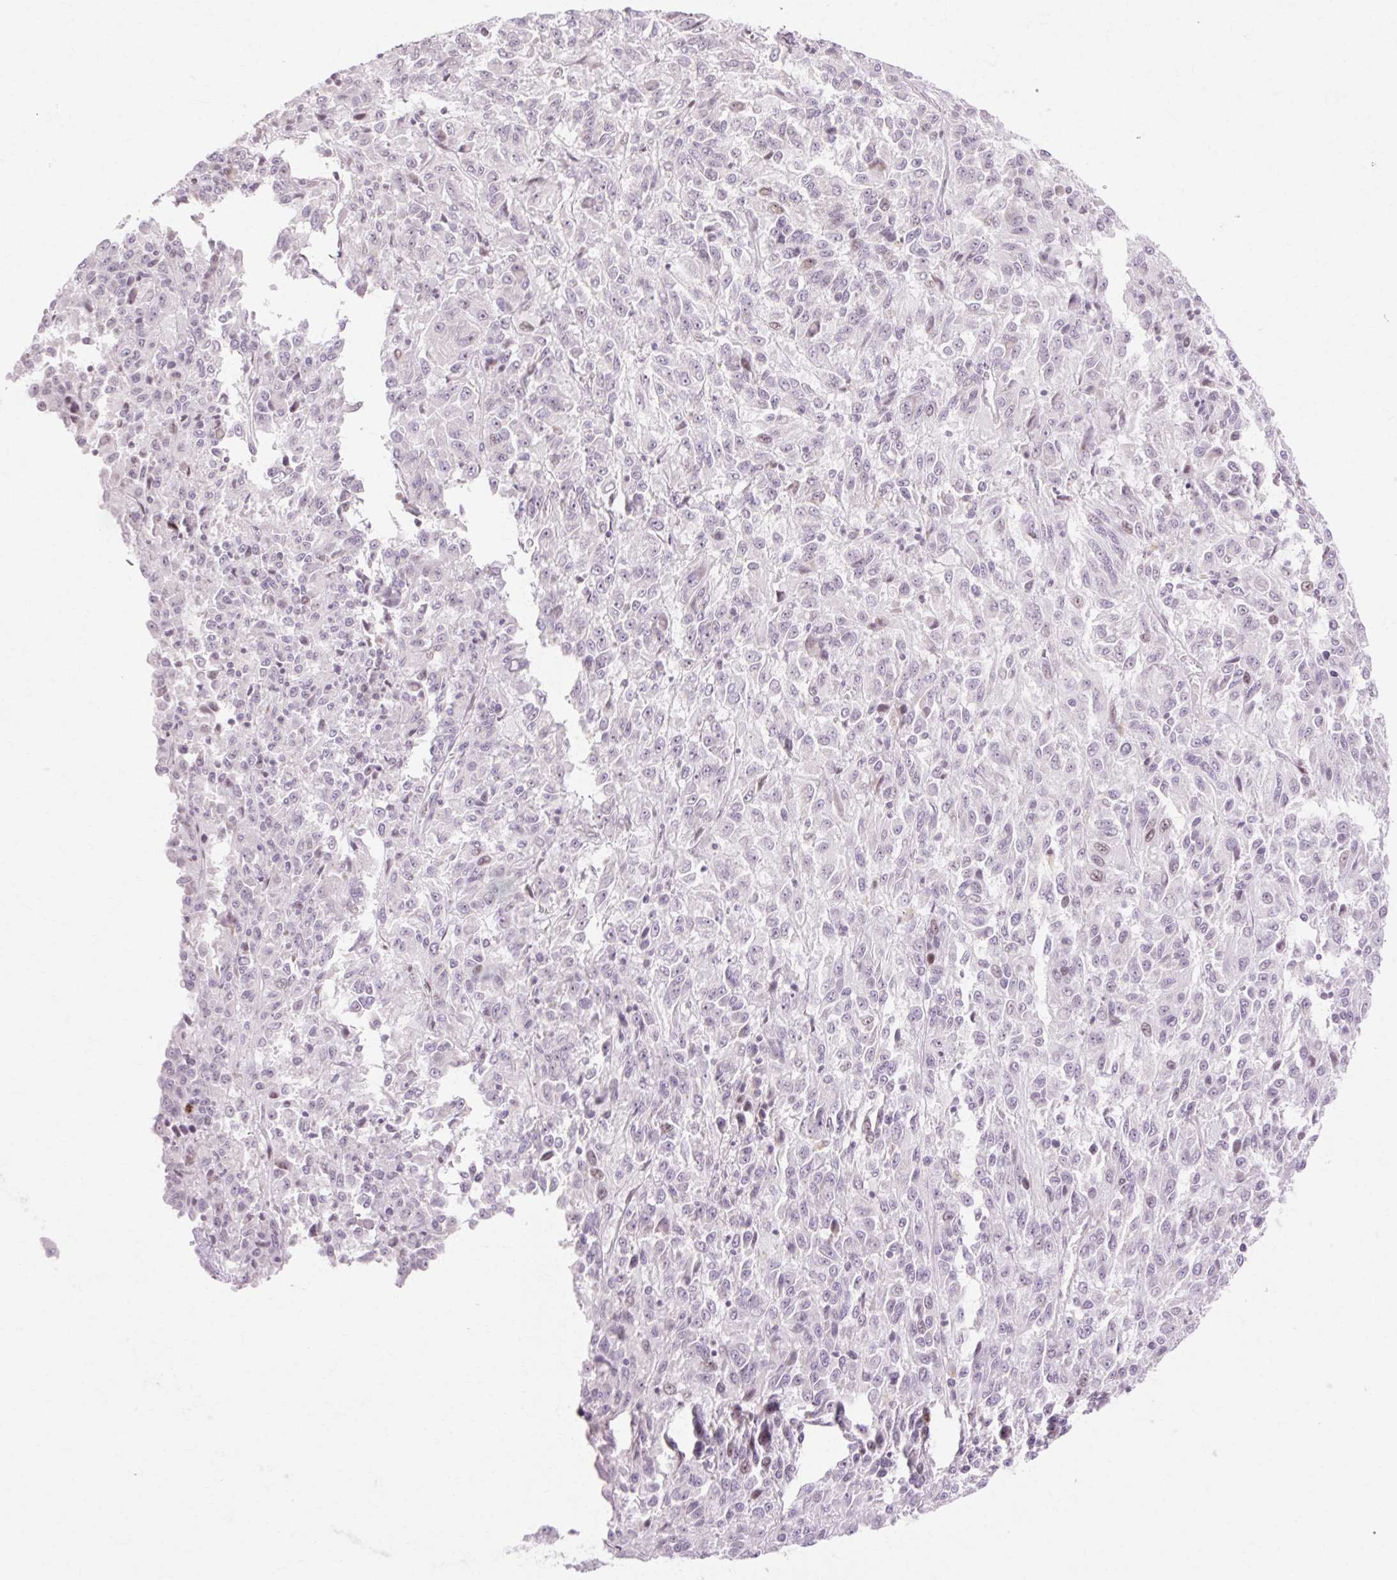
{"staining": {"intensity": "weak", "quantity": "<25%", "location": "nuclear"}, "tissue": "melanoma", "cell_type": "Tumor cells", "image_type": "cancer", "snomed": [{"axis": "morphology", "description": "Malignant melanoma, Metastatic site"}, {"axis": "topography", "description": "Lung"}], "caption": "Tumor cells show no significant protein staining in malignant melanoma (metastatic site).", "gene": "C3orf49", "patient": {"sex": "male", "age": 64}}